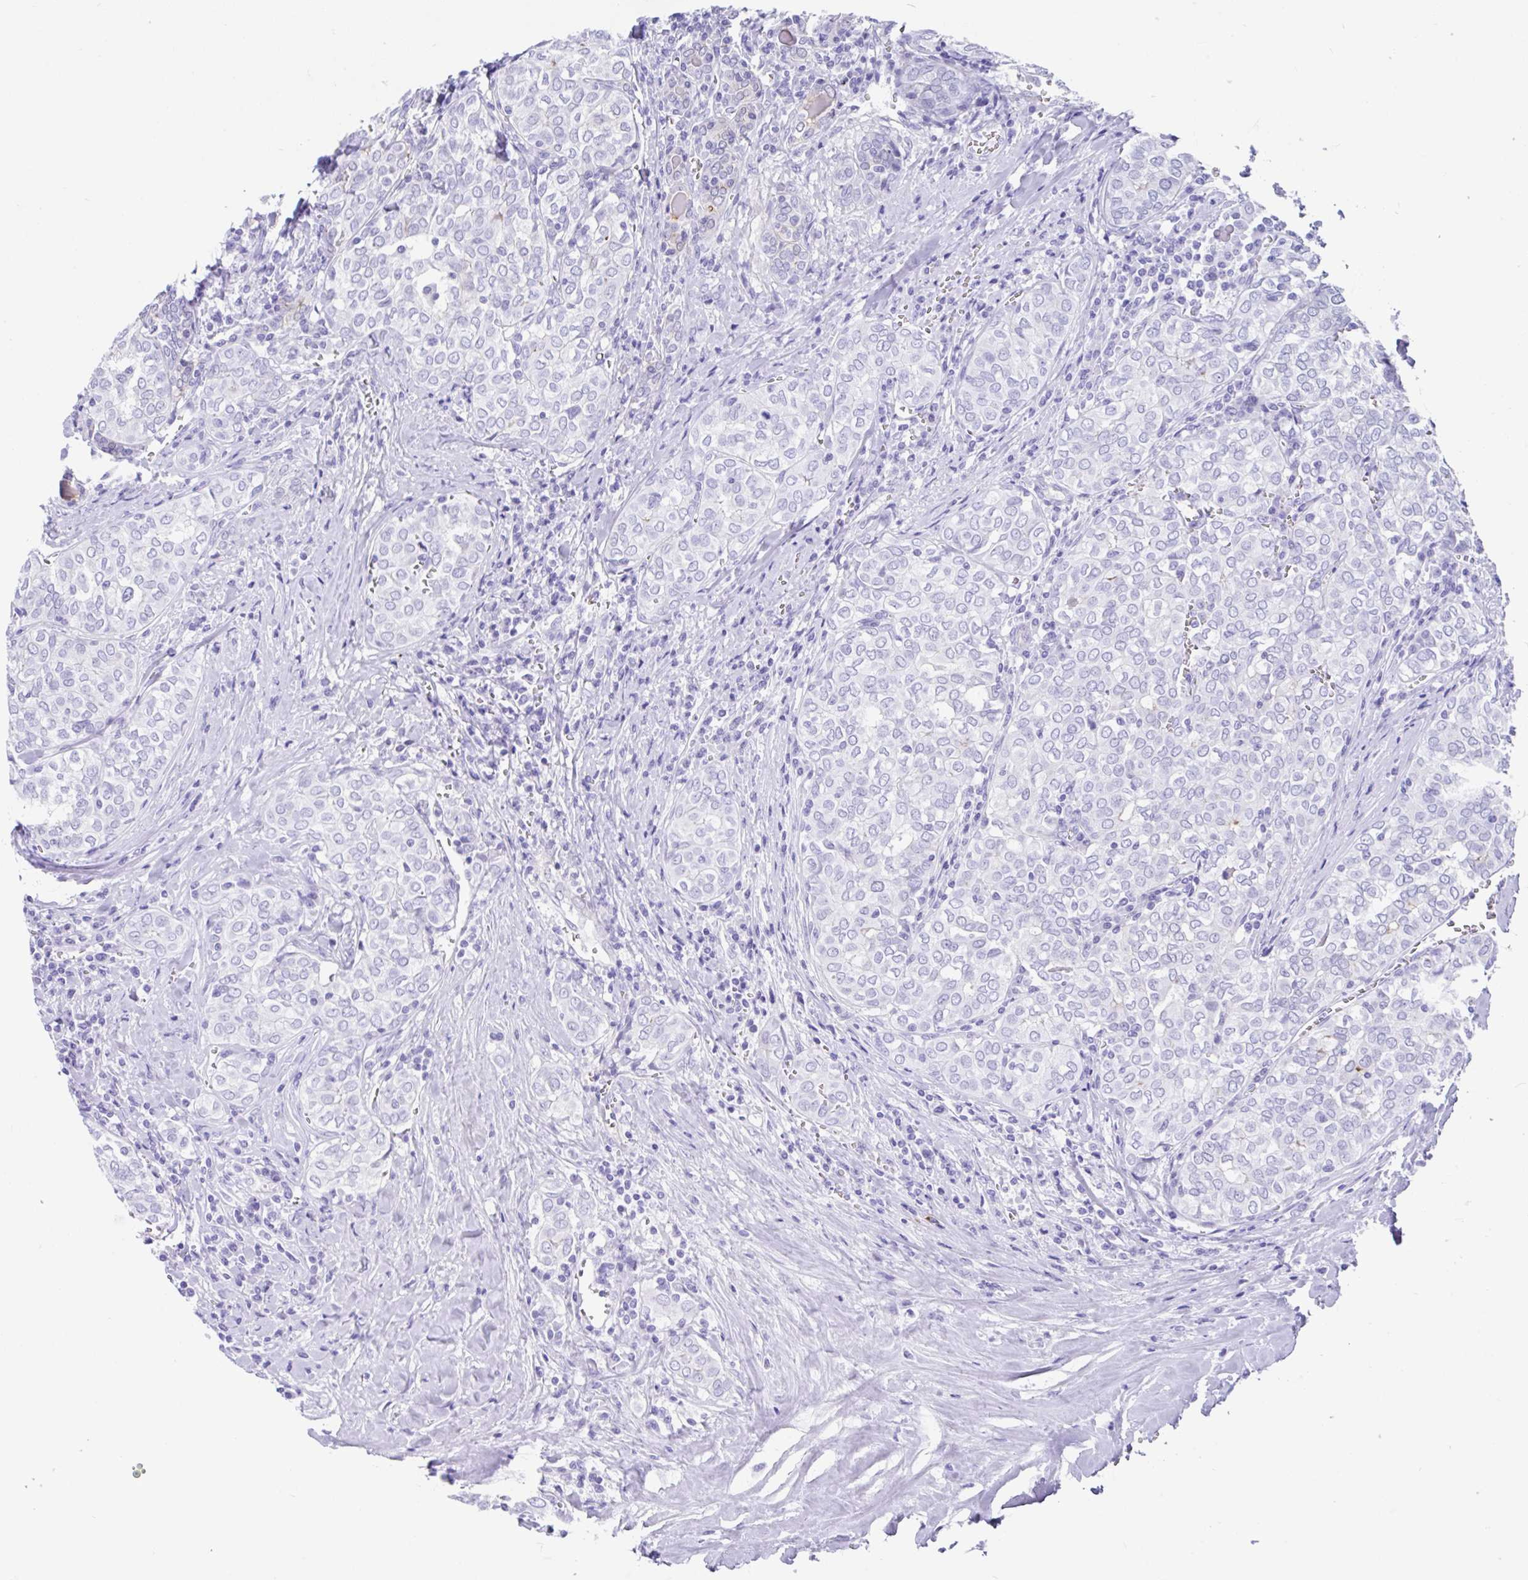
{"staining": {"intensity": "negative", "quantity": "none", "location": "none"}, "tissue": "thyroid cancer", "cell_type": "Tumor cells", "image_type": "cancer", "snomed": [{"axis": "morphology", "description": "Papillary adenocarcinoma, NOS"}, {"axis": "topography", "description": "Thyroid gland"}], "caption": "The photomicrograph displays no significant staining in tumor cells of thyroid cancer.", "gene": "FAM107A", "patient": {"sex": "female", "age": 30}}